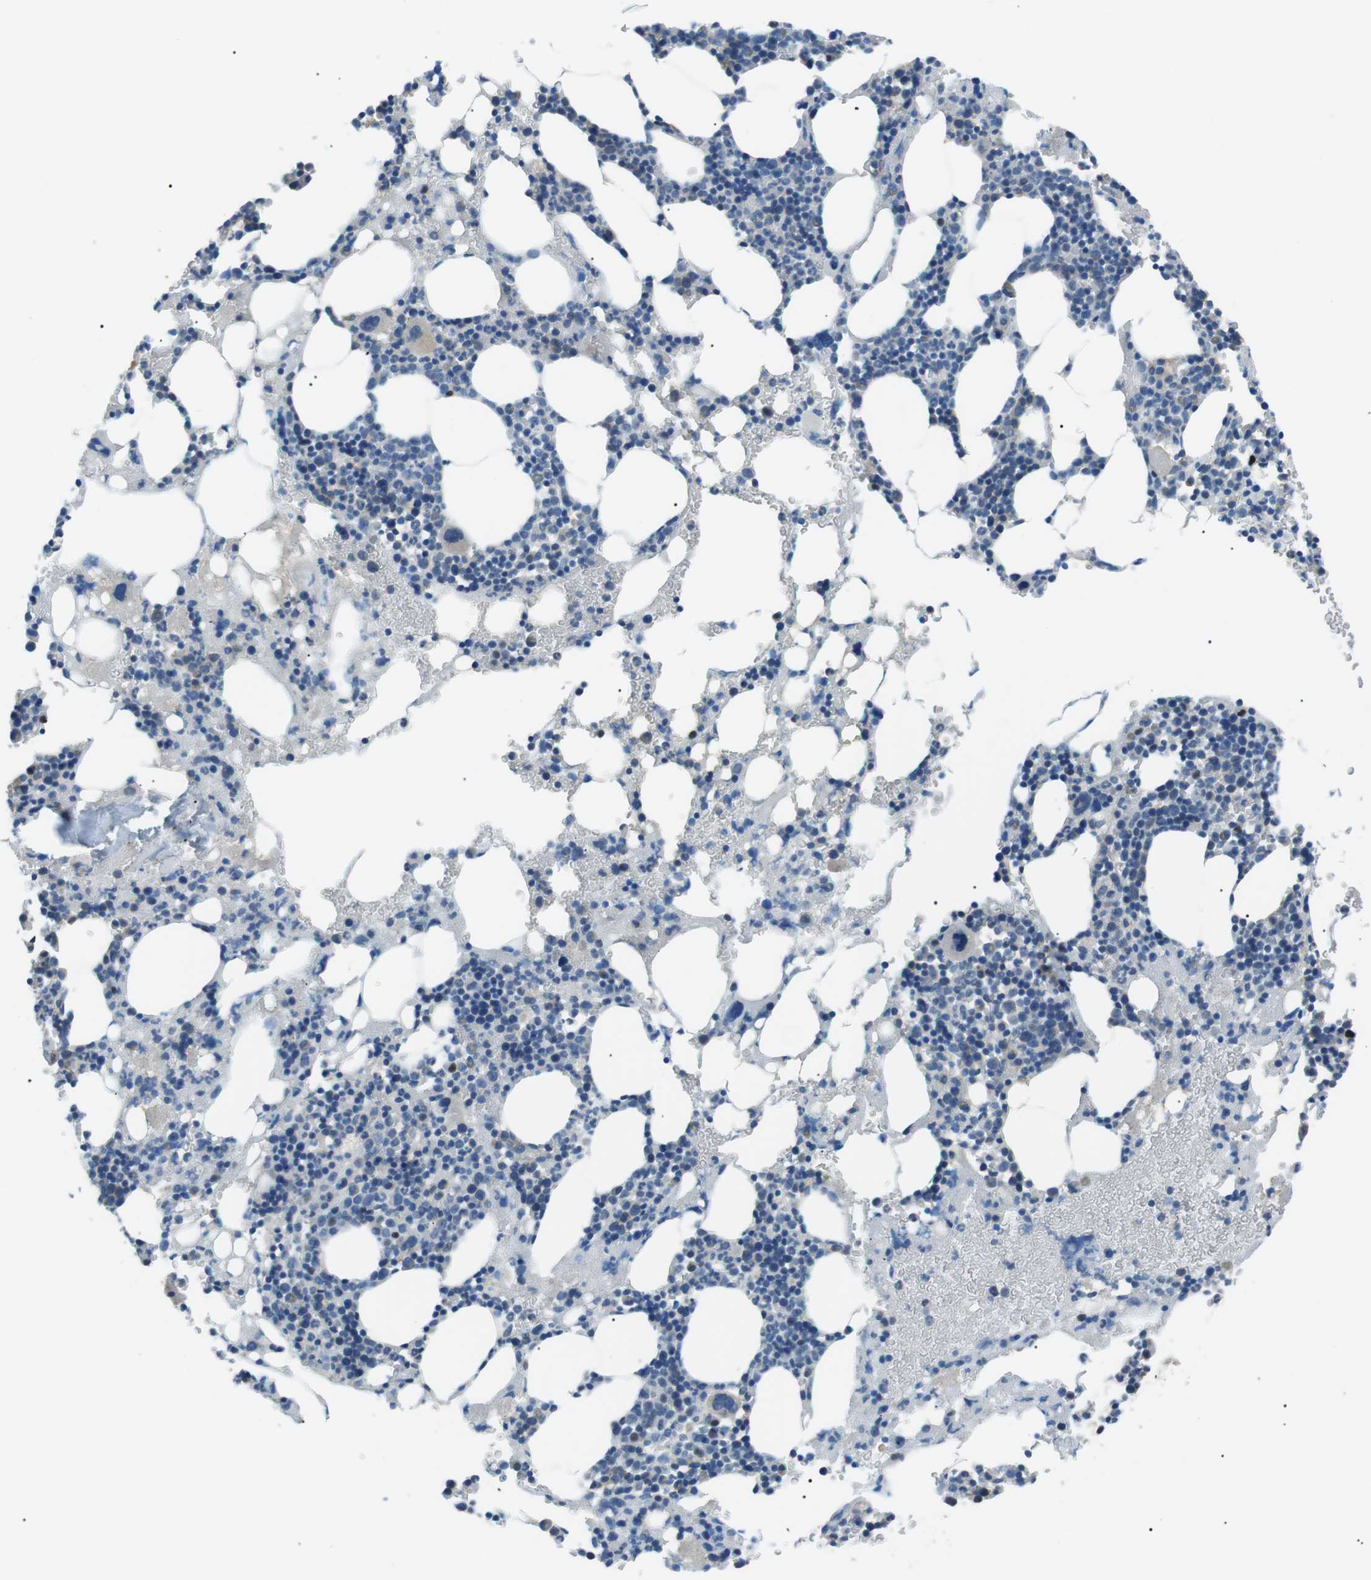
{"staining": {"intensity": "negative", "quantity": "none", "location": "none"}, "tissue": "bone marrow", "cell_type": "Hematopoietic cells", "image_type": "normal", "snomed": [{"axis": "morphology", "description": "Normal tissue, NOS"}, {"axis": "morphology", "description": "Inflammation, NOS"}, {"axis": "topography", "description": "Bone marrow"}], "caption": "Hematopoietic cells show no significant staining in normal bone marrow.", "gene": "CDH26", "patient": {"sex": "female", "age": 64}}